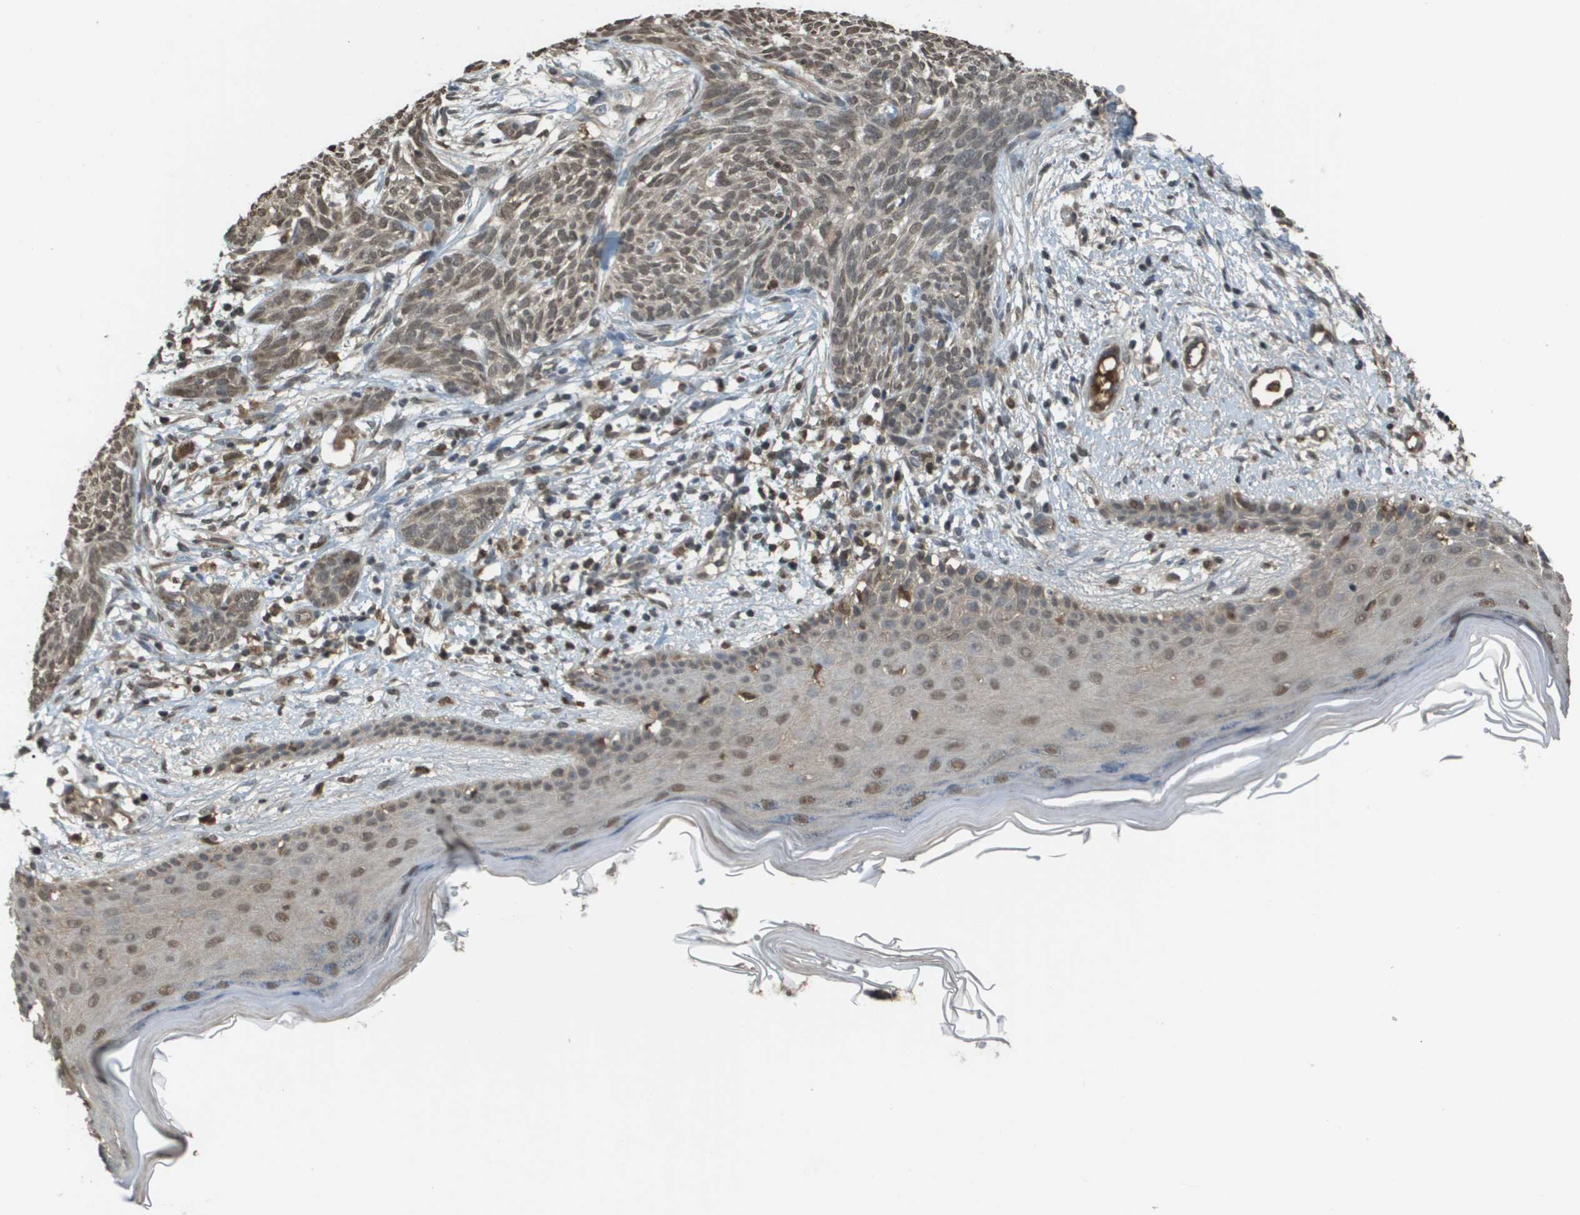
{"staining": {"intensity": "weak", "quantity": ">75%", "location": "cytoplasmic/membranous"}, "tissue": "skin cancer", "cell_type": "Tumor cells", "image_type": "cancer", "snomed": [{"axis": "morphology", "description": "Basal cell carcinoma"}, {"axis": "topography", "description": "Skin"}], "caption": "Weak cytoplasmic/membranous positivity is appreciated in approximately >75% of tumor cells in skin cancer.", "gene": "NDRG2", "patient": {"sex": "female", "age": 59}}